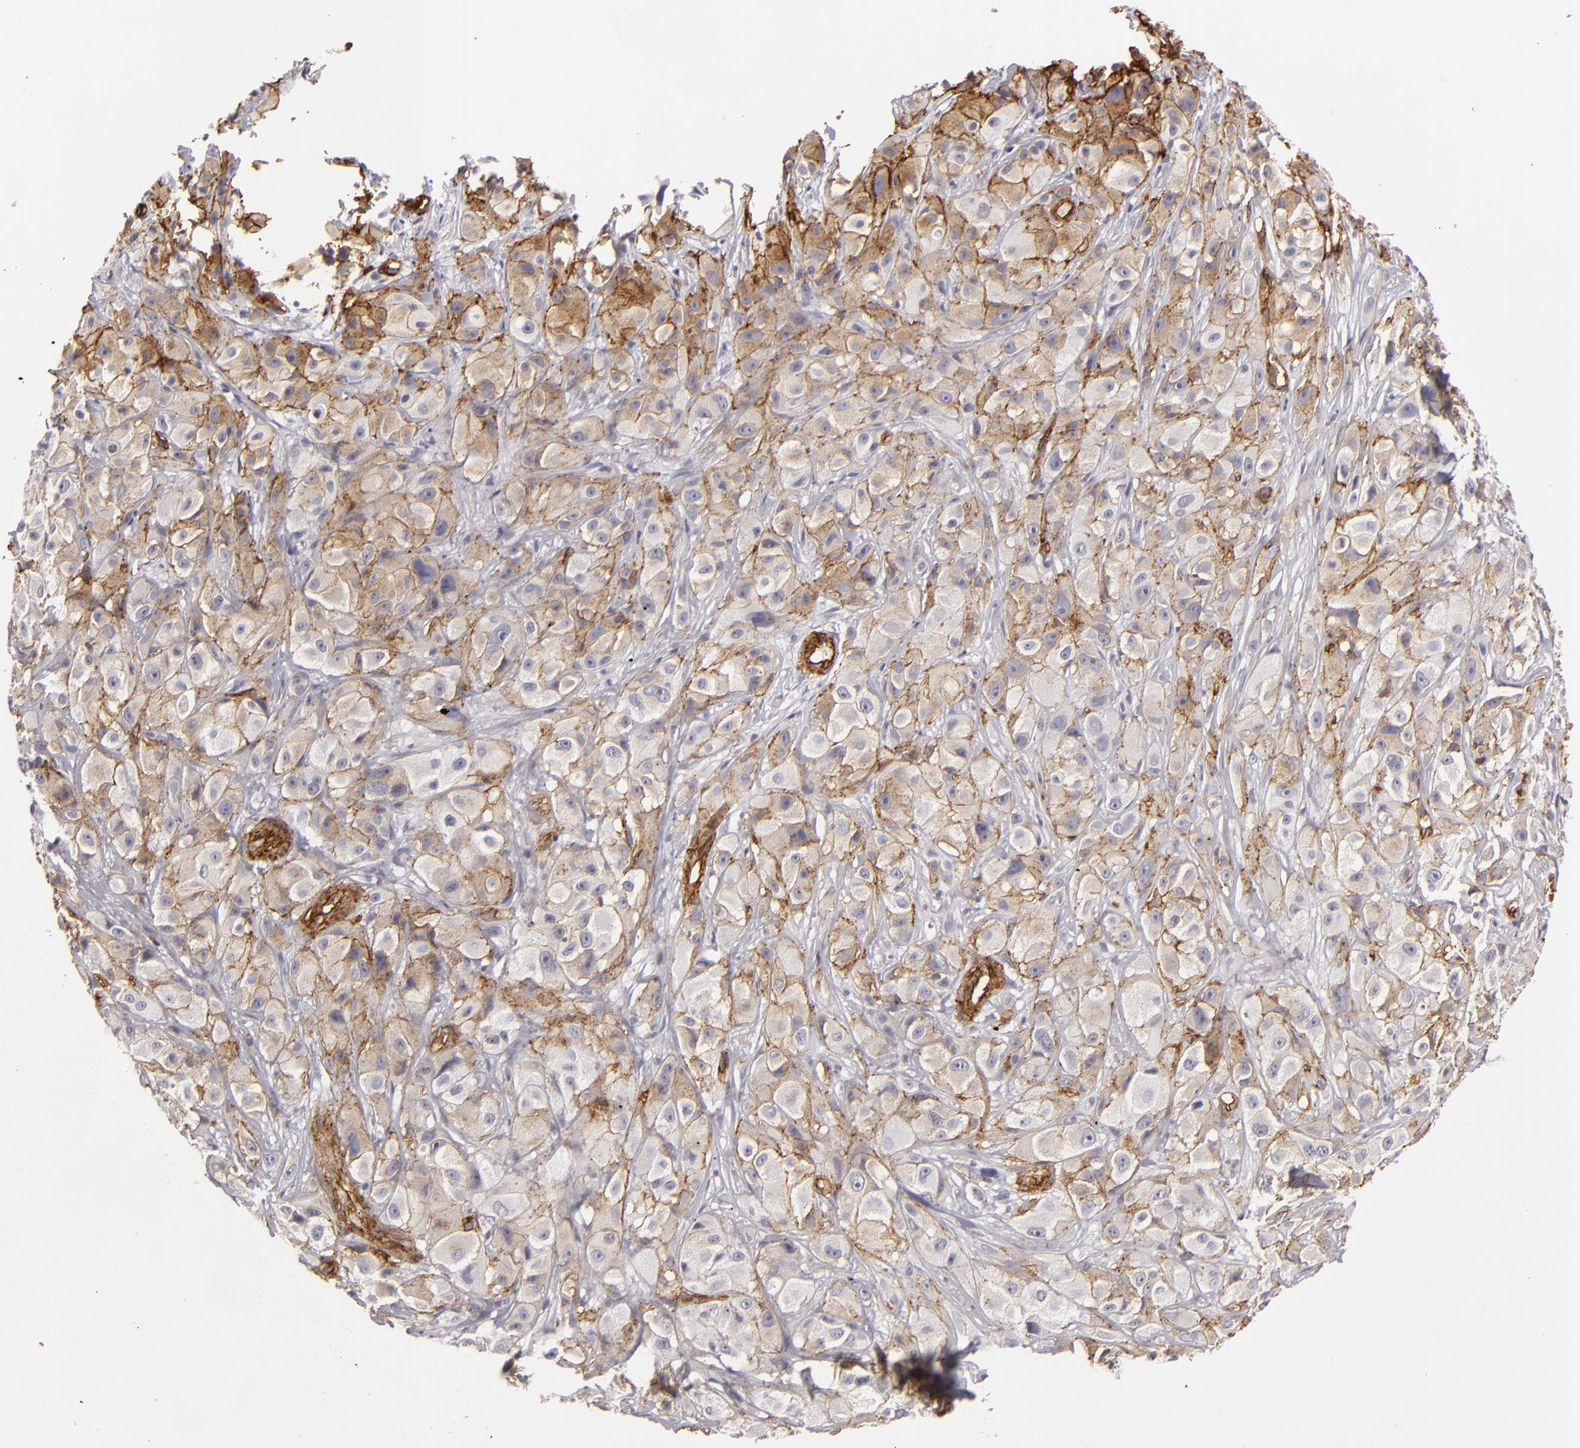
{"staining": {"intensity": "weak", "quantity": ">75%", "location": "cytoplasmic/membranous"}, "tissue": "melanoma", "cell_type": "Tumor cells", "image_type": "cancer", "snomed": [{"axis": "morphology", "description": "Malignant melanoma, NOS"}, {"axis": "topography", "description": "Skin"}], "caption": "DAB (3,3'-diaminobenzidine) immunohistochemical staining of human melanoma shows weak cytoplasmic/membranous protein staining in approximately >75% of tumor cells. (brown staining indicates protein expression, while blue staining denotes nuclei).", "gene": "MCAM", "patient": {"sex": "male", "age": 56}}